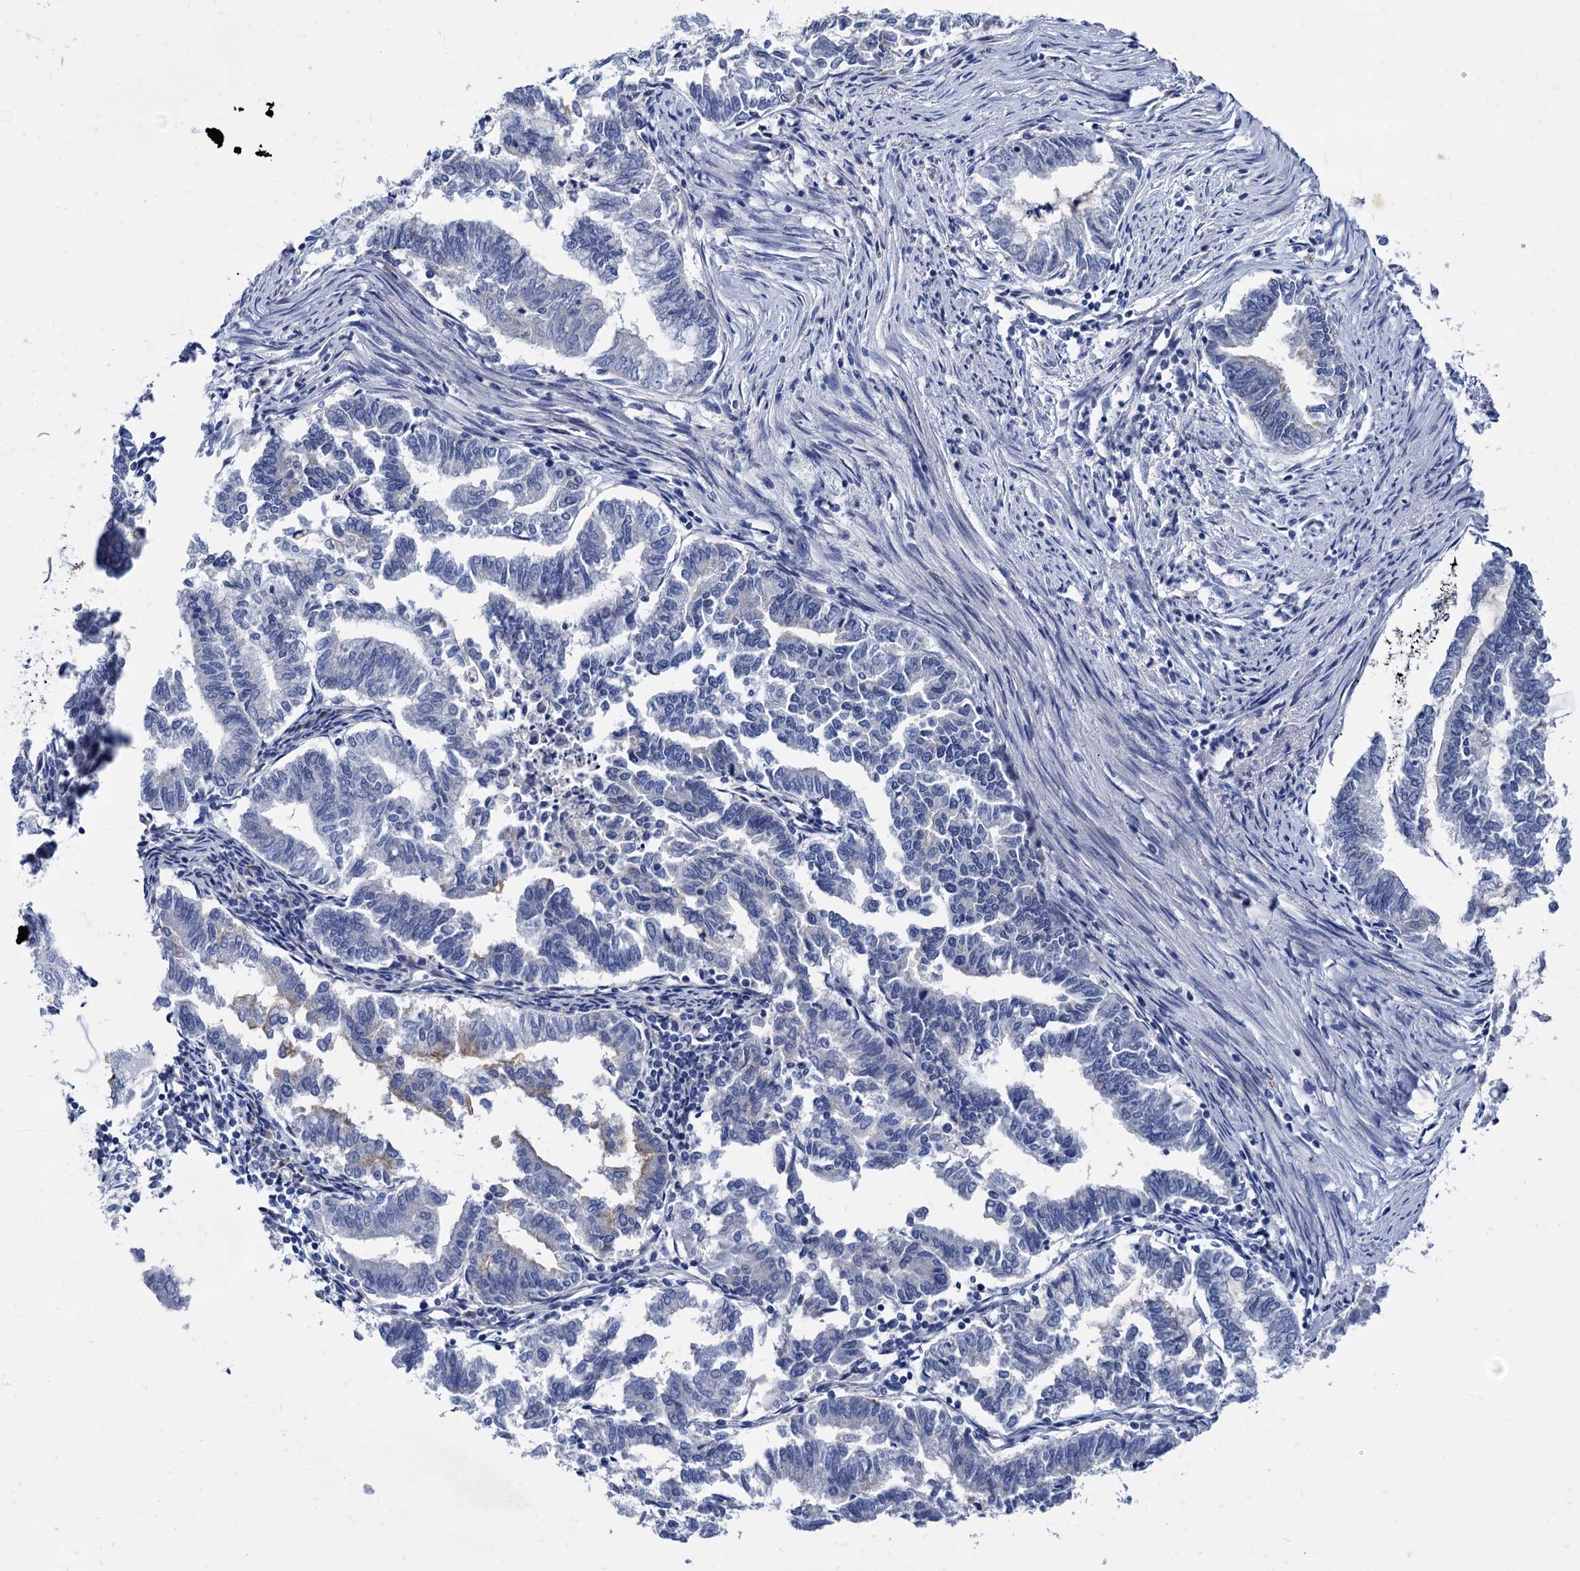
{"staining": {"intensity": "negative", "quantity": "none", "location": "none"}, "tissue": "endometrial cancer", "cell_type": "Tumor cells", "image_type": "cancer", "snomed": [{"axis": "morphology", "description": "Adenocarcinoma, NOS"}, {"axis": "topography", "description": "Endometrium"}], "caption": "DAB (3,3'-diaminobenzidine) immunohistochemical staining of endometrial cancer (adenocarcinoma) demonstrates no significant positivity in tumor cells. (DAB (3,3'-diaminobenzidine) immunohistochemistry (IHC), high magnification).", "gene": "TMEM72", "patient": {"sex": "female", "age": 79}}